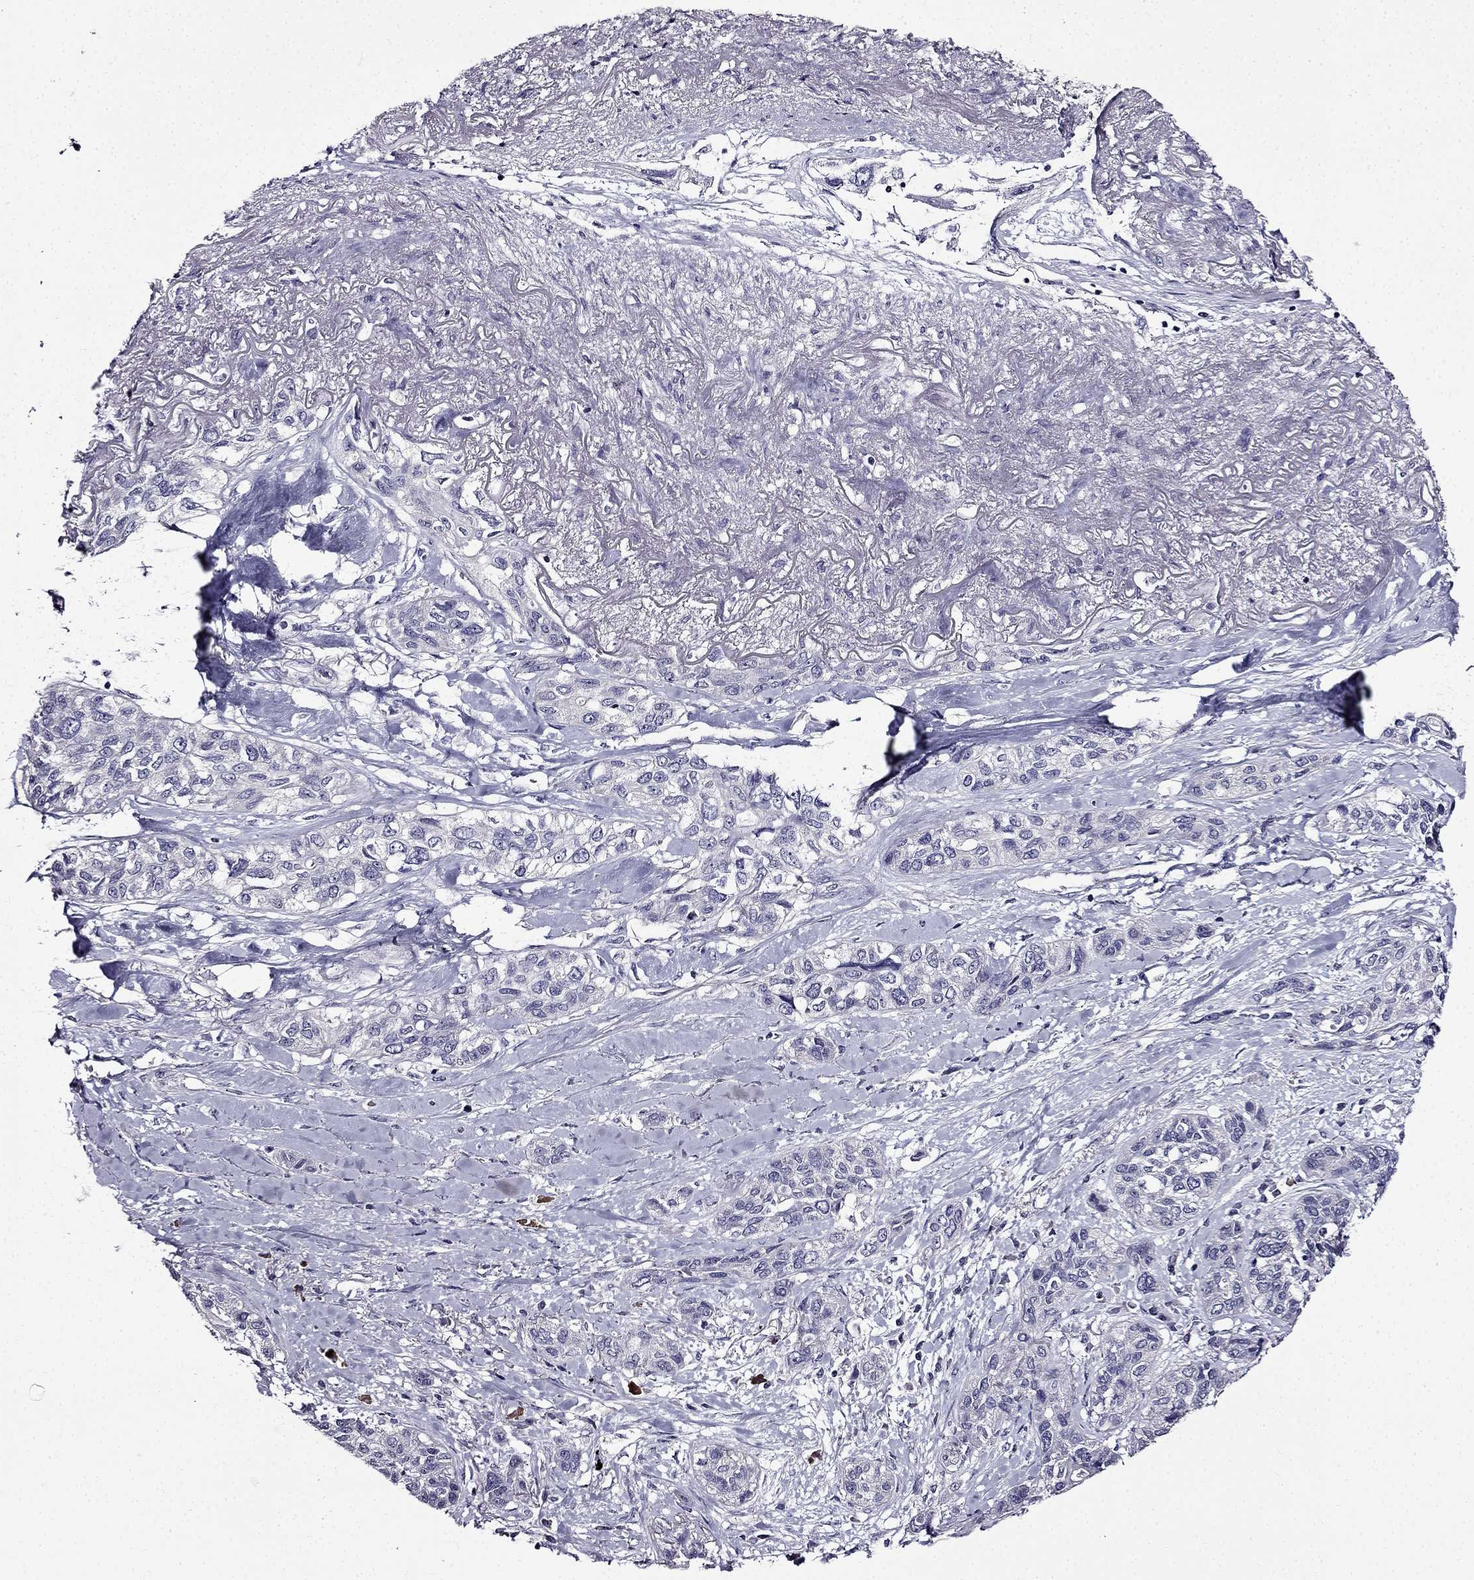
{"staining": {"intensity": "negative", "quantity": "none", "location": "none"}, "tissue": "lung cancer", "cell_type": "Tumor cells", "image_type": "cancer", "snomed": [{"axis": "morphology", "description": "Squamous cell carcinoma, NOS"}, {"axis": "topography", "description": "Lung"}], "caption": "Tumor cells are negative for brown protein staining in squamous cell carcinoma (lung).", "gene": "TMEM266", "patient": {"sex": "female", "age": 70}}